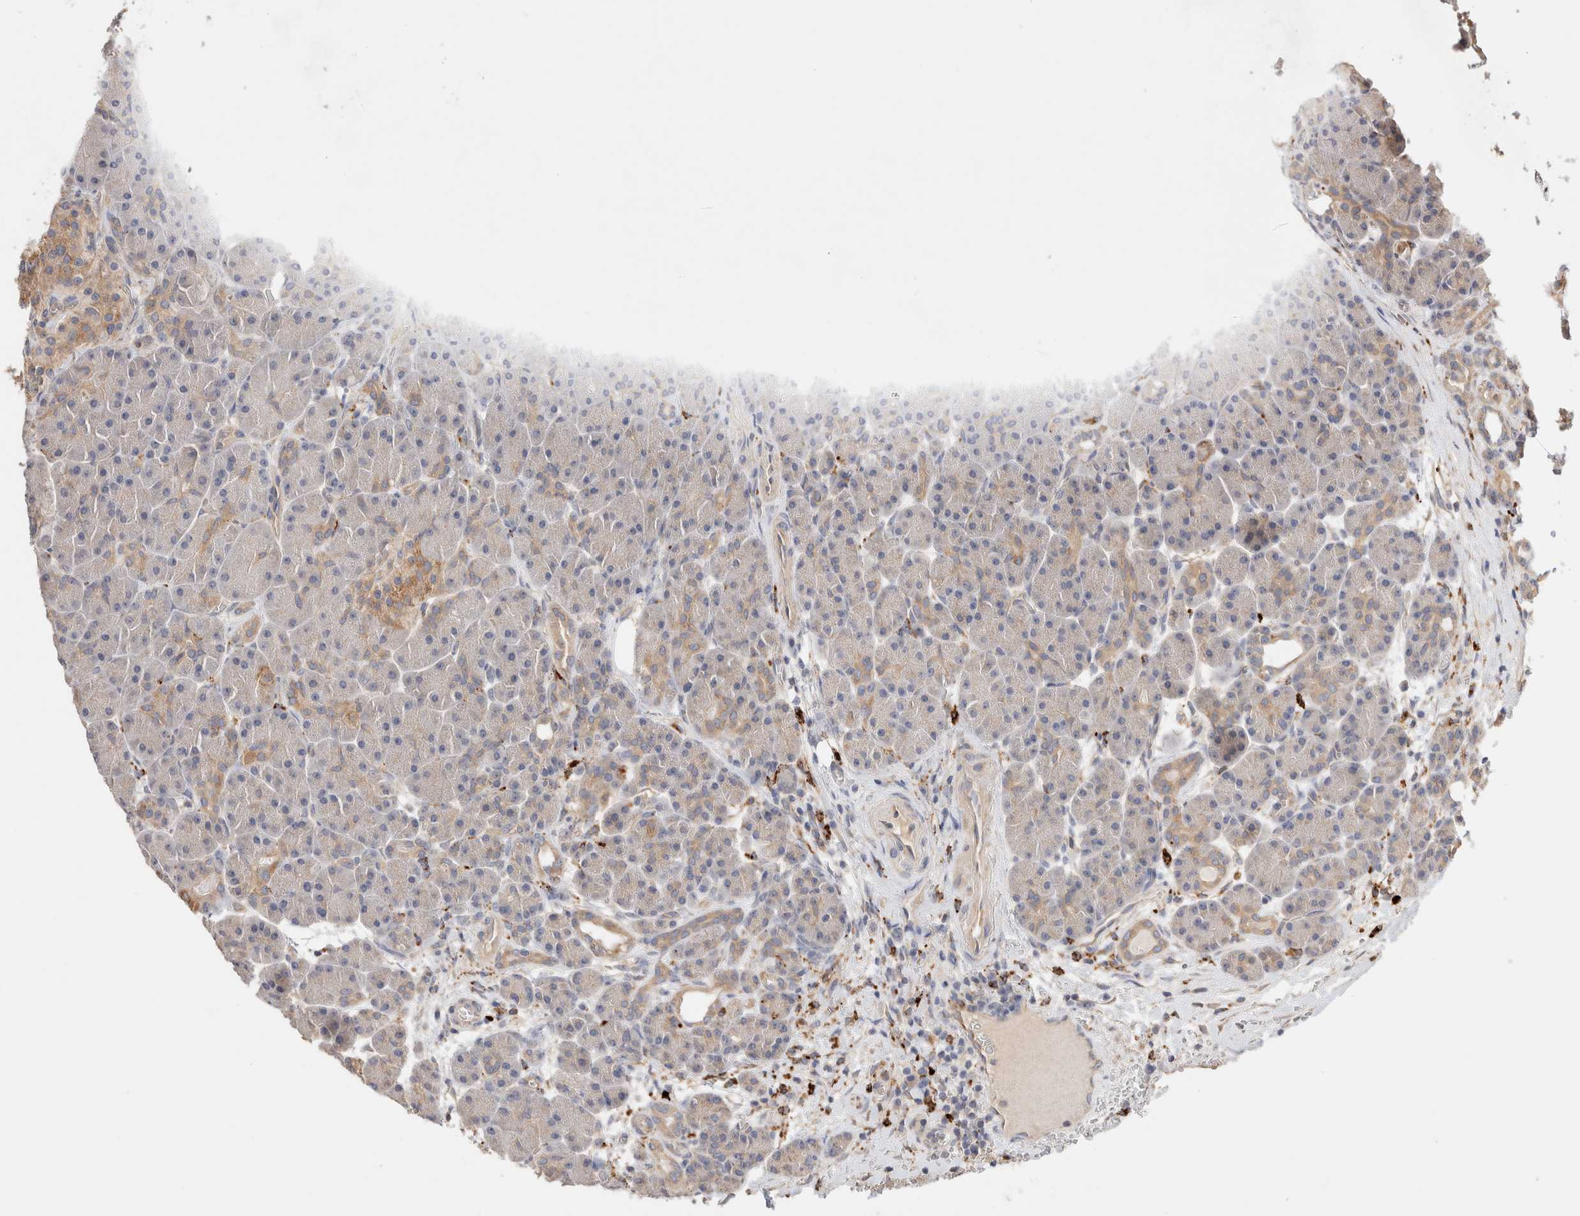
{"staining": {"intensity": "weak", "quantity": "<25%", "location": "cytoplasmic/membranous"}, "tissue": "pancreas", "cell_type": "Exocrine glandular cells", "image_type": "normal", "snomed": [{"axis": "morphology", "description": "Normal tissue, NOS"}, {"axis": "topography", "description": "Pancreas"}], "caption": "Exocrine glandular cells show no significant expression in normal pancreas.", "gene": "B3GNTL1", "patient": {"sex": "male", "age": 63}}